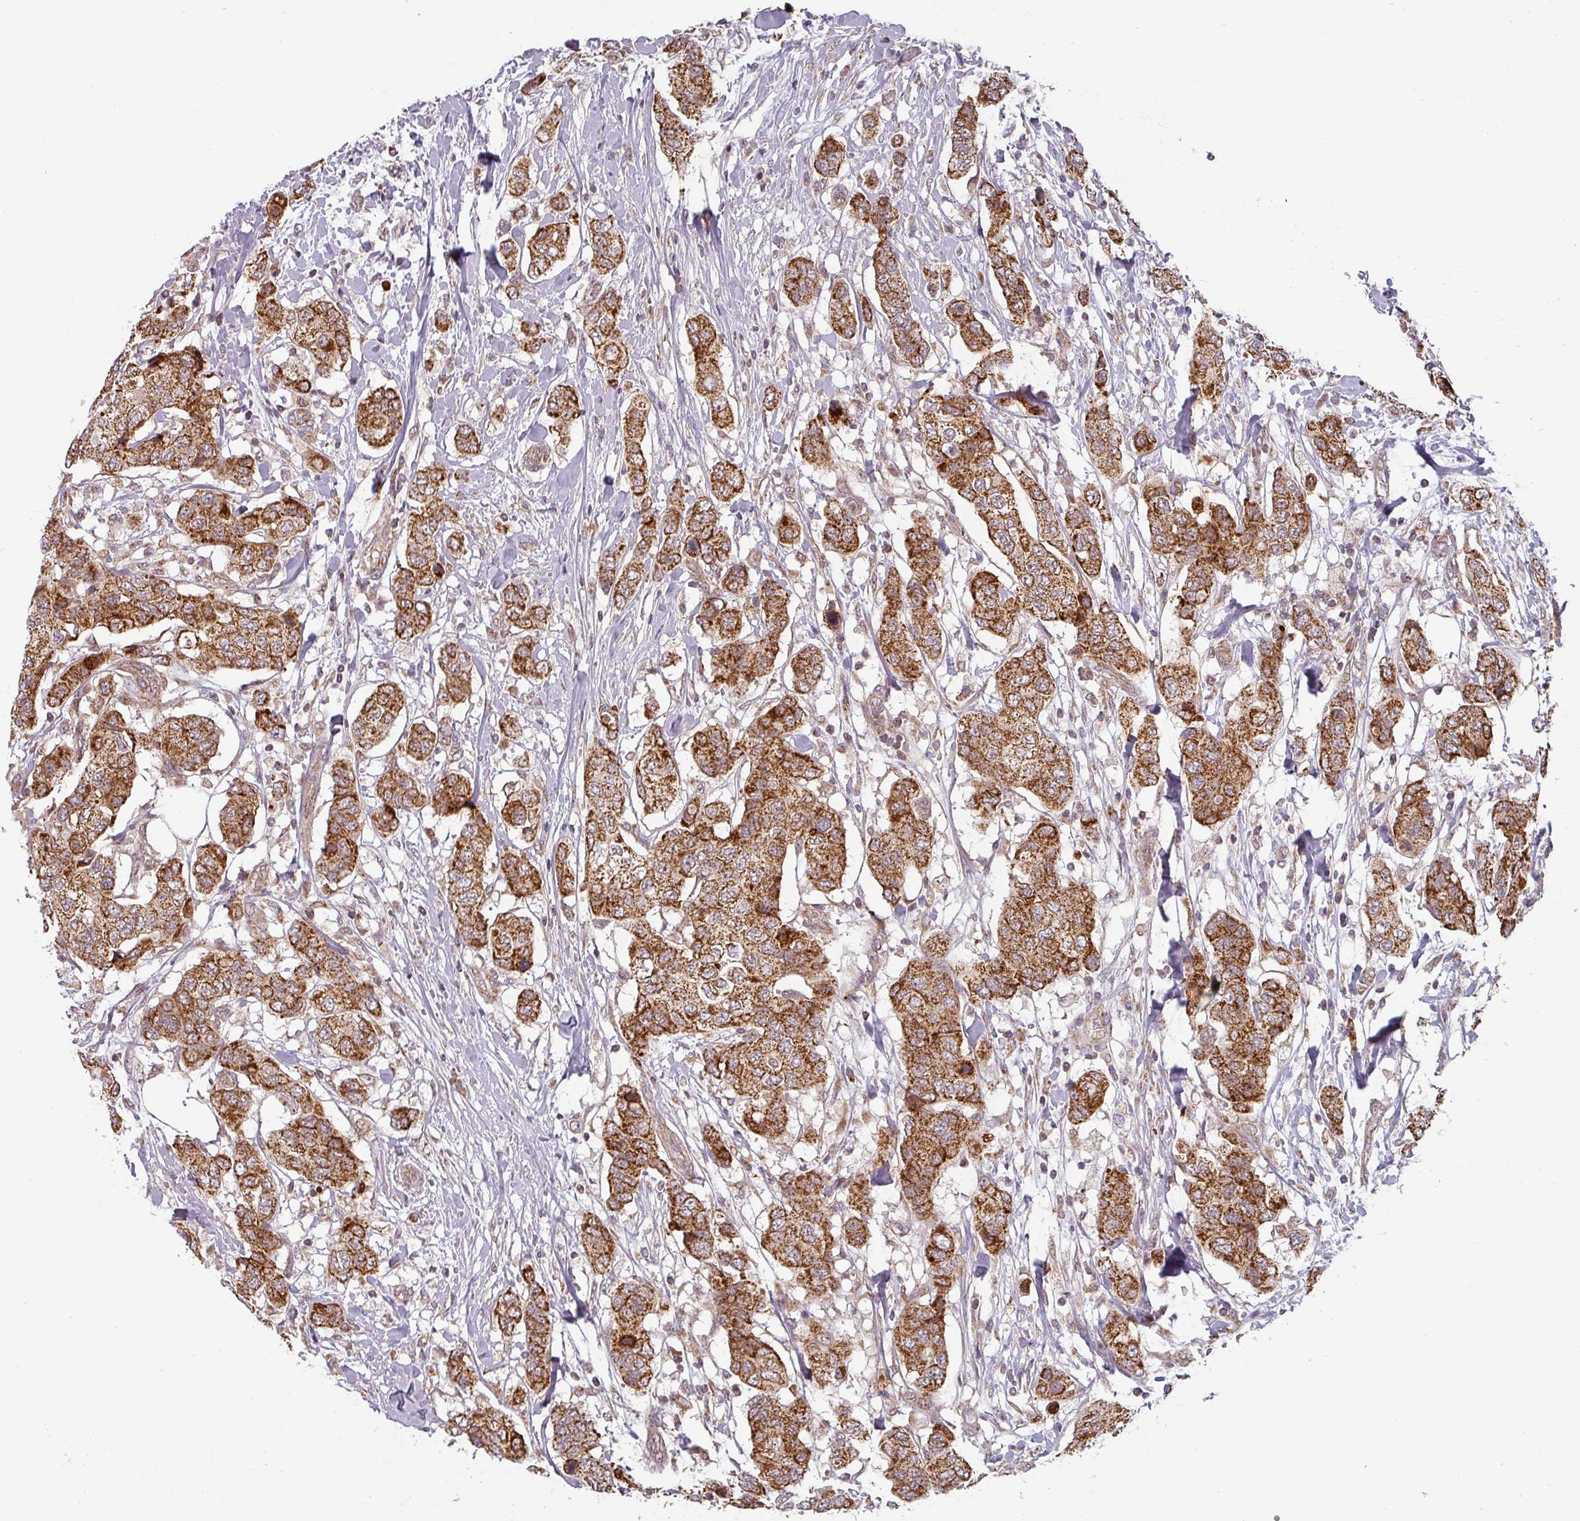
{"staining": {"intensity": "strong", "quantity": ">75%", "location": "cytoplasmic/membranous"}, "tissue": "breast cancer", "cell_type": "Tumor cells", "image_type": "cancer", "snomed": [{"axis": "morphology", "description": "Lobular carcinoma"}, {"axis": "topography", "description": "Breast"}], "caption": "A high-resolution photomicrograph shows immunohistochemistry staining of breast lobular carcinoma, which shows strong cytoplasmic/membranous expression in approximately >75% of tumor cells.", "gene": "MRPS16", "patient": {"sex": "female", "age": 51}}